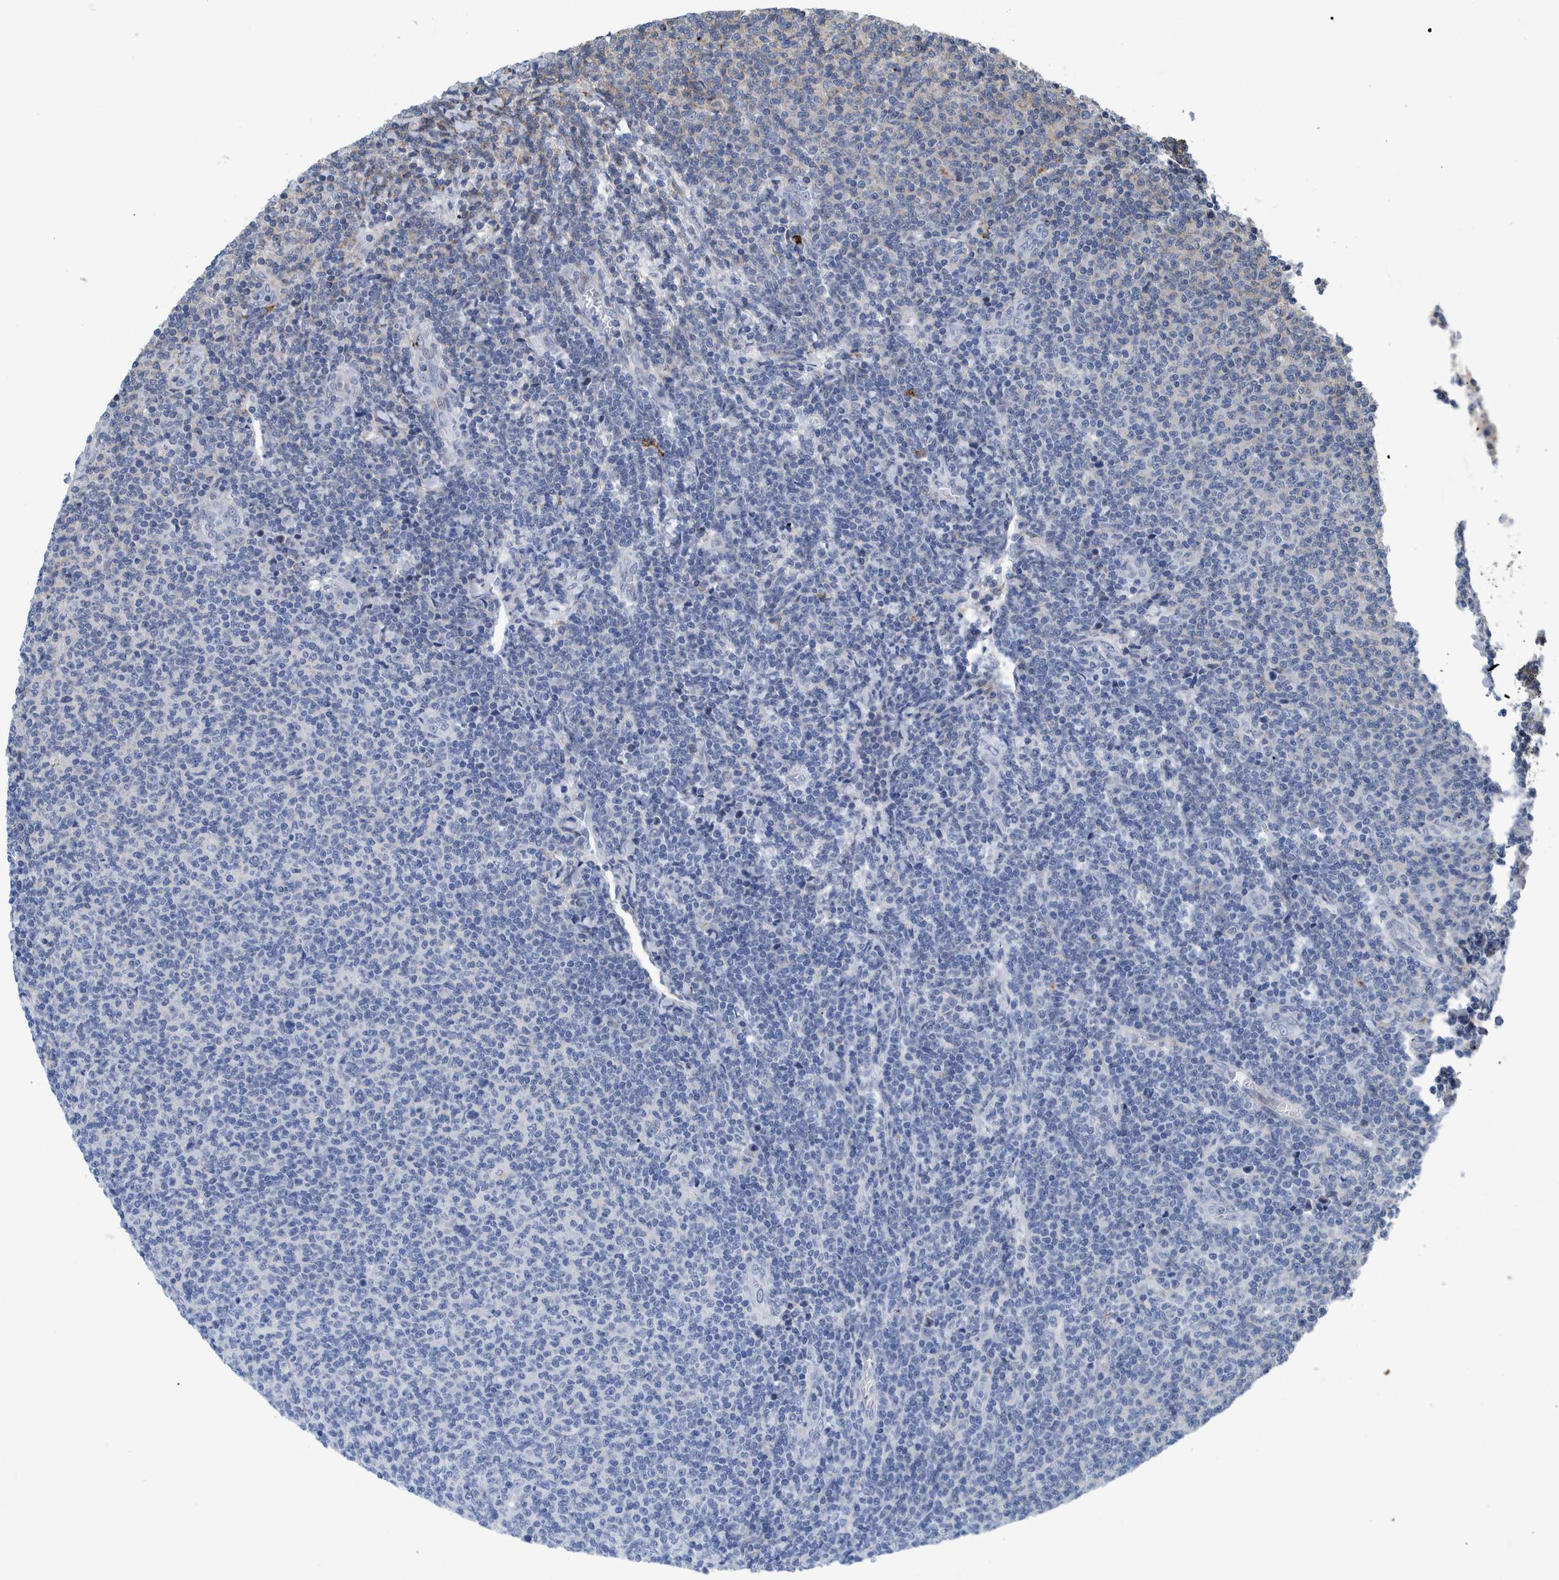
{"staining": {"intensity": "negative", "quantity": "none", "location": "none"}, "tissue": "lymphoma", "cell_type": "Tumor cells", "image_type": "cancer", "snomed": [{"axis": "morphology", "description": "Malignant lymphoma, non-Hodgkin's type, Low grade"}, {"axis": "topography", "description": "Lymph node"}], "caption": "This is an immunohistochemistry (IHC) micrograph of human lymphoma. There is no positivity in tumor cells.", "gene": "MKS1", "patient": {"sex": "male", "age": 66}}